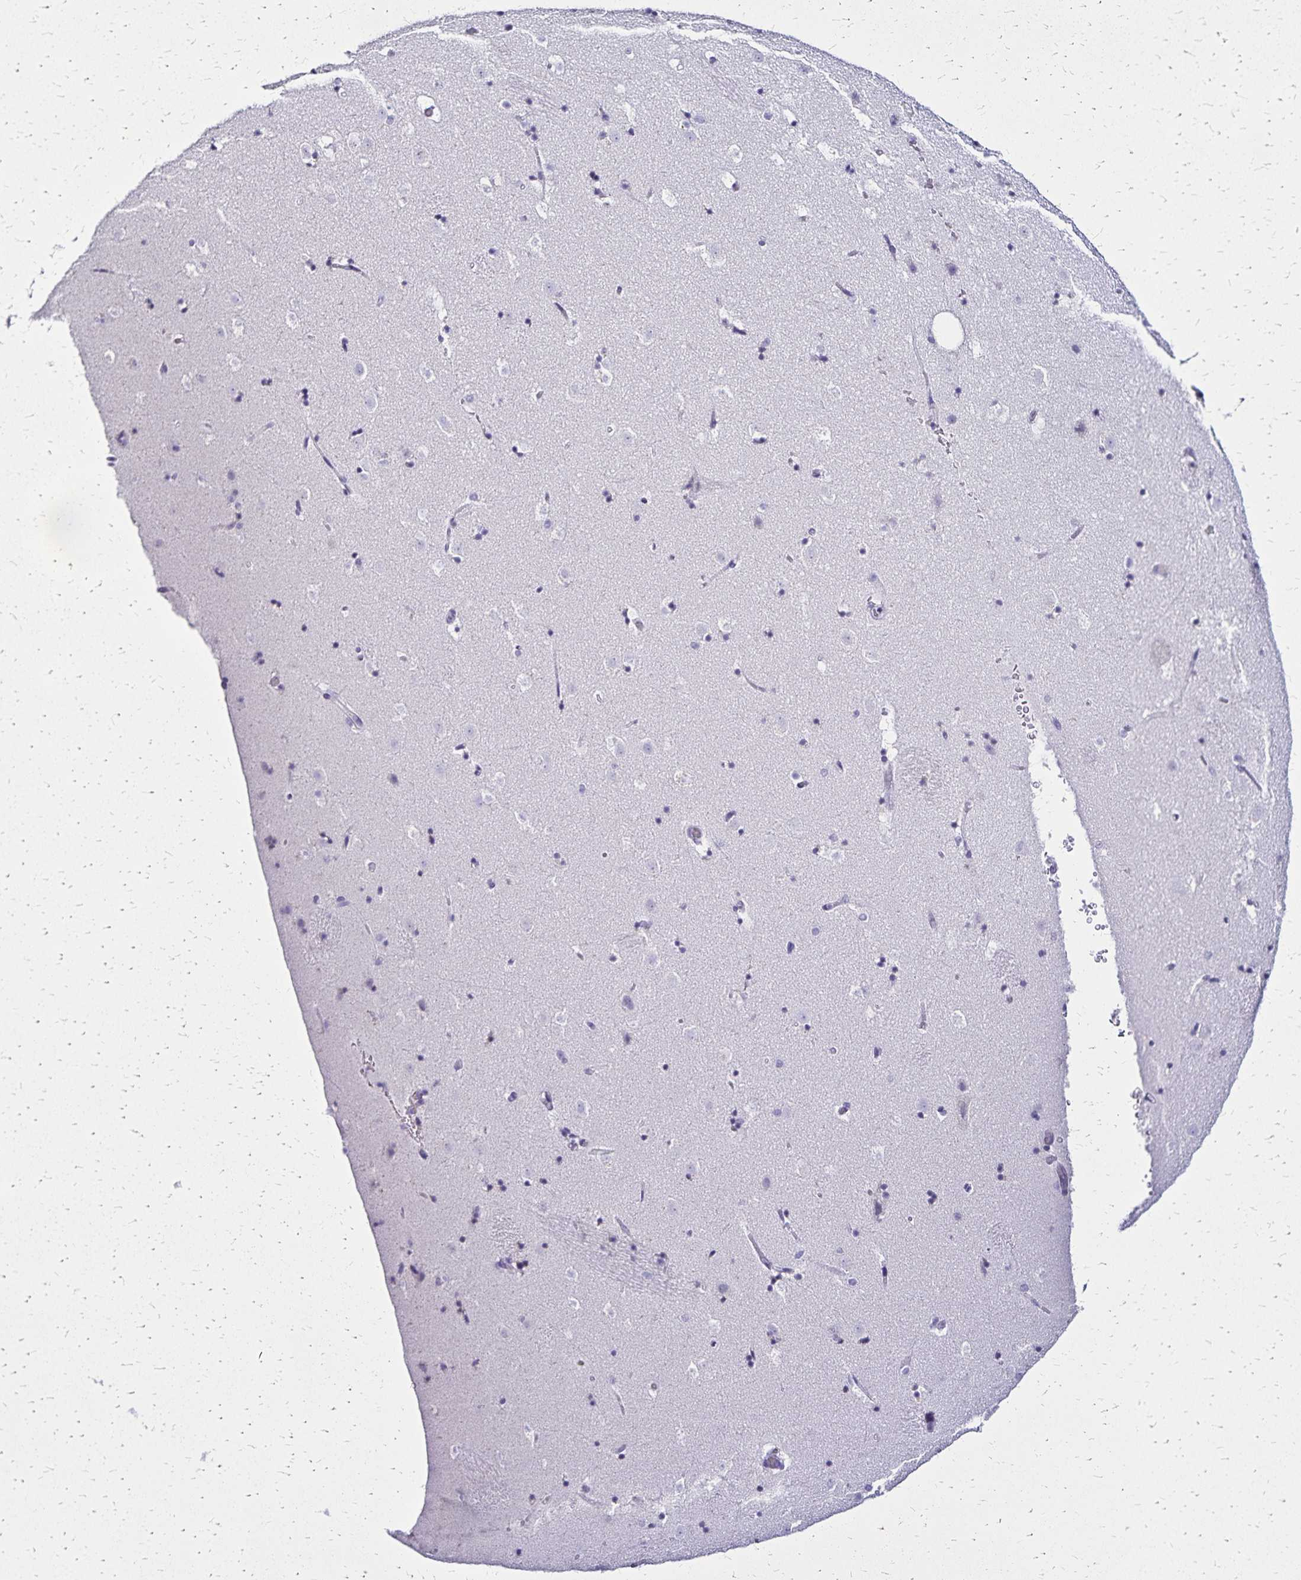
{"staining": {"intensity": "negative", "quantity": "none", "location": "none"}, "tissue": "caudate", "cell_type": "Glial cells", "image_type": "normal", "snomed": [{"axis": "morphology", "description": "Normal tissue, NOS"}, {"axis": "topography", "description": "Lateral ventricle wall"}], "caption": "Human caudate stained for a protein using immunohistochemistry (IHC) demonstrates no expression in glial cells.", "gene": "LIN28B", "patient": {"sex": "male", "age": 37}}